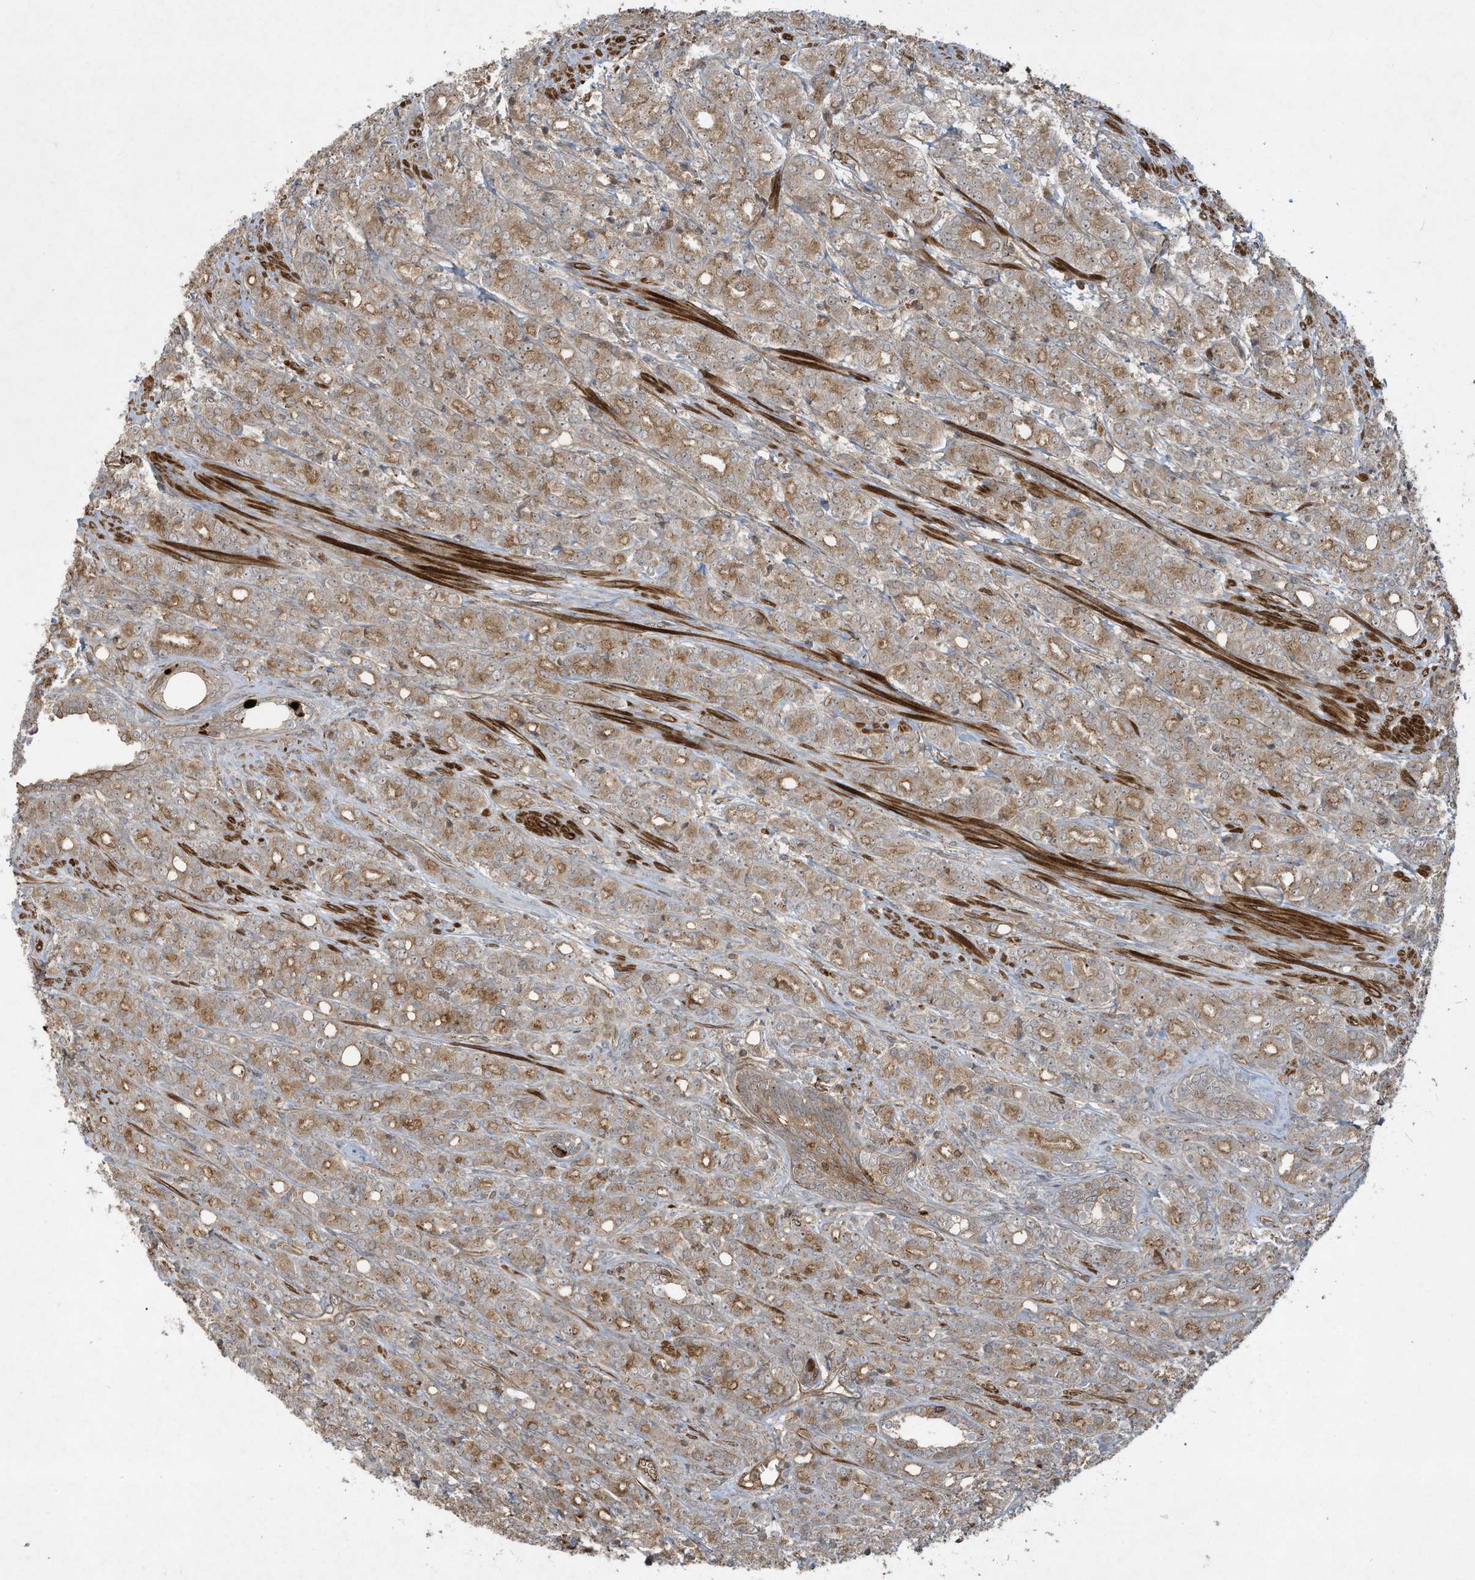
{"staining": {"intensity": "moderate", "quantity": ">75%", "location": "cytoplasmic/membranous"}, "tissue": "prostate cancer", "cell_type": "Tumor cells", "image_type": "cancer", "snomed": [{"axis": "morphology", "description": "Adenocarcinoma, High grade"}, {"axis": "topography", "description": "Prostate"}], "caption": "Human prostate cancer (high-grade adenocarcinoma) stained with a protein marker displays moderate staining in tumor cells.", "gene": "DDIT4", "patient": {"sex": "male", "age": 62}}